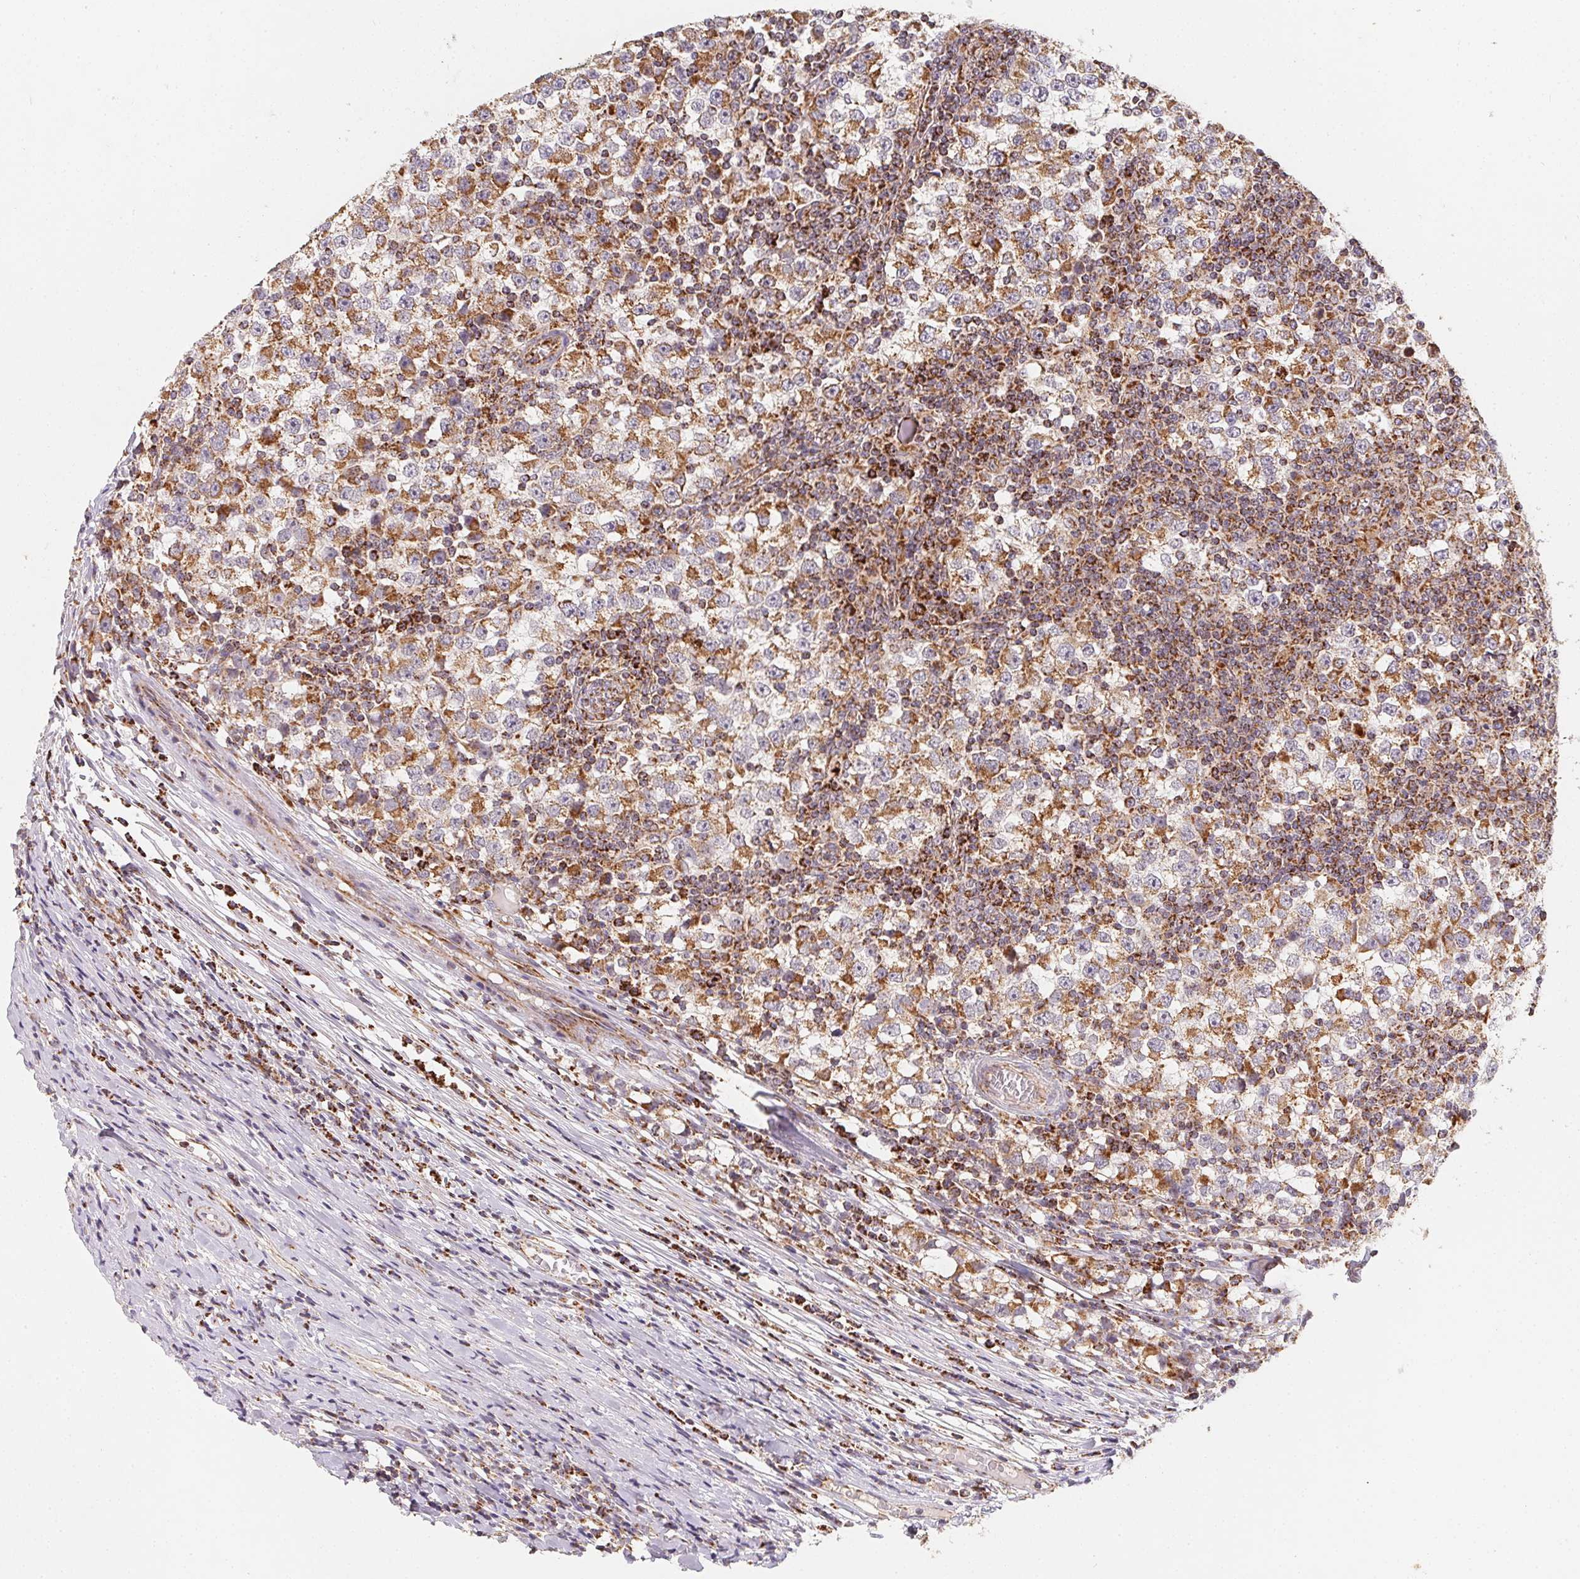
{"staining": {"intensity": "moderate", "quantity": ">75%", "location": "cytoplasmic/membranous"}, "tissue": "testis cancer", "cell_type": "Tumor cells", "image_type": "cancer", "snomed": [{"axis": "morphology", "description": "Seminoma, NOS"}, {"axis": "topography", "description": "Testis"}], "caption": "Testis seminoma stained with immunohistochemistry (IHC) displays moderate cytoplasmic/membranous positivity in approximately >75% of tumor cells.", "gene": "NDUFS6", "patient": {"sex": "male", "age": 65}}